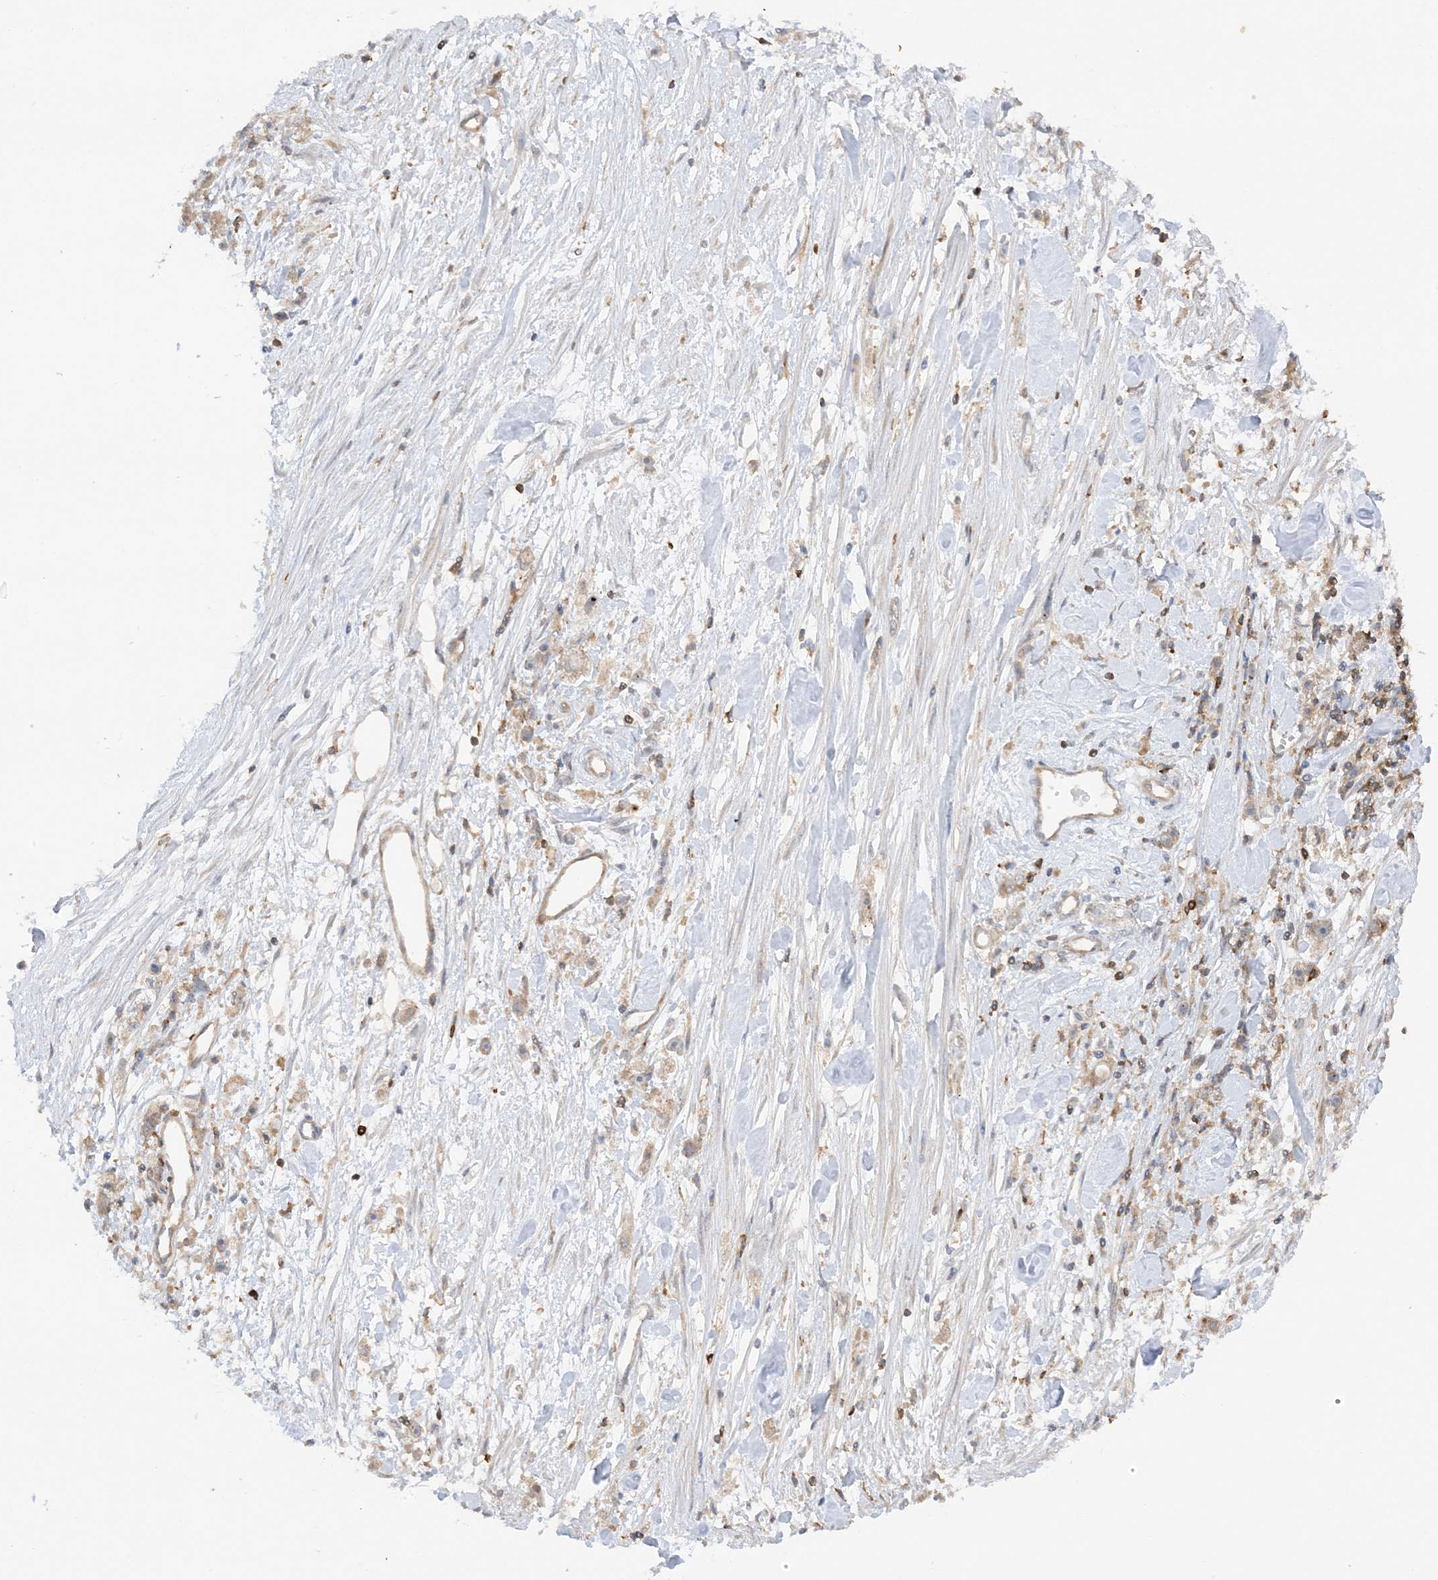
{"staining": {"intensity": "weak", "quantity": "<25%", "location": "cytoplasmic/membranous"}, "tissue": "stomach cancer", "cell_type": "Tumor cells", "image_type": "cancer", "snomed": [{"axis": "morphology", "description": "Adenocarcinoma, NOS"}, {"axis": "topography", "description": "Stomach"}], "caption": "Human stomach cancer stained for a protein using immunohistochemistry reveals no expression in tumor cells.", "gene": "PHACTR2", "patient": {"sex": "female", "age": 59}}